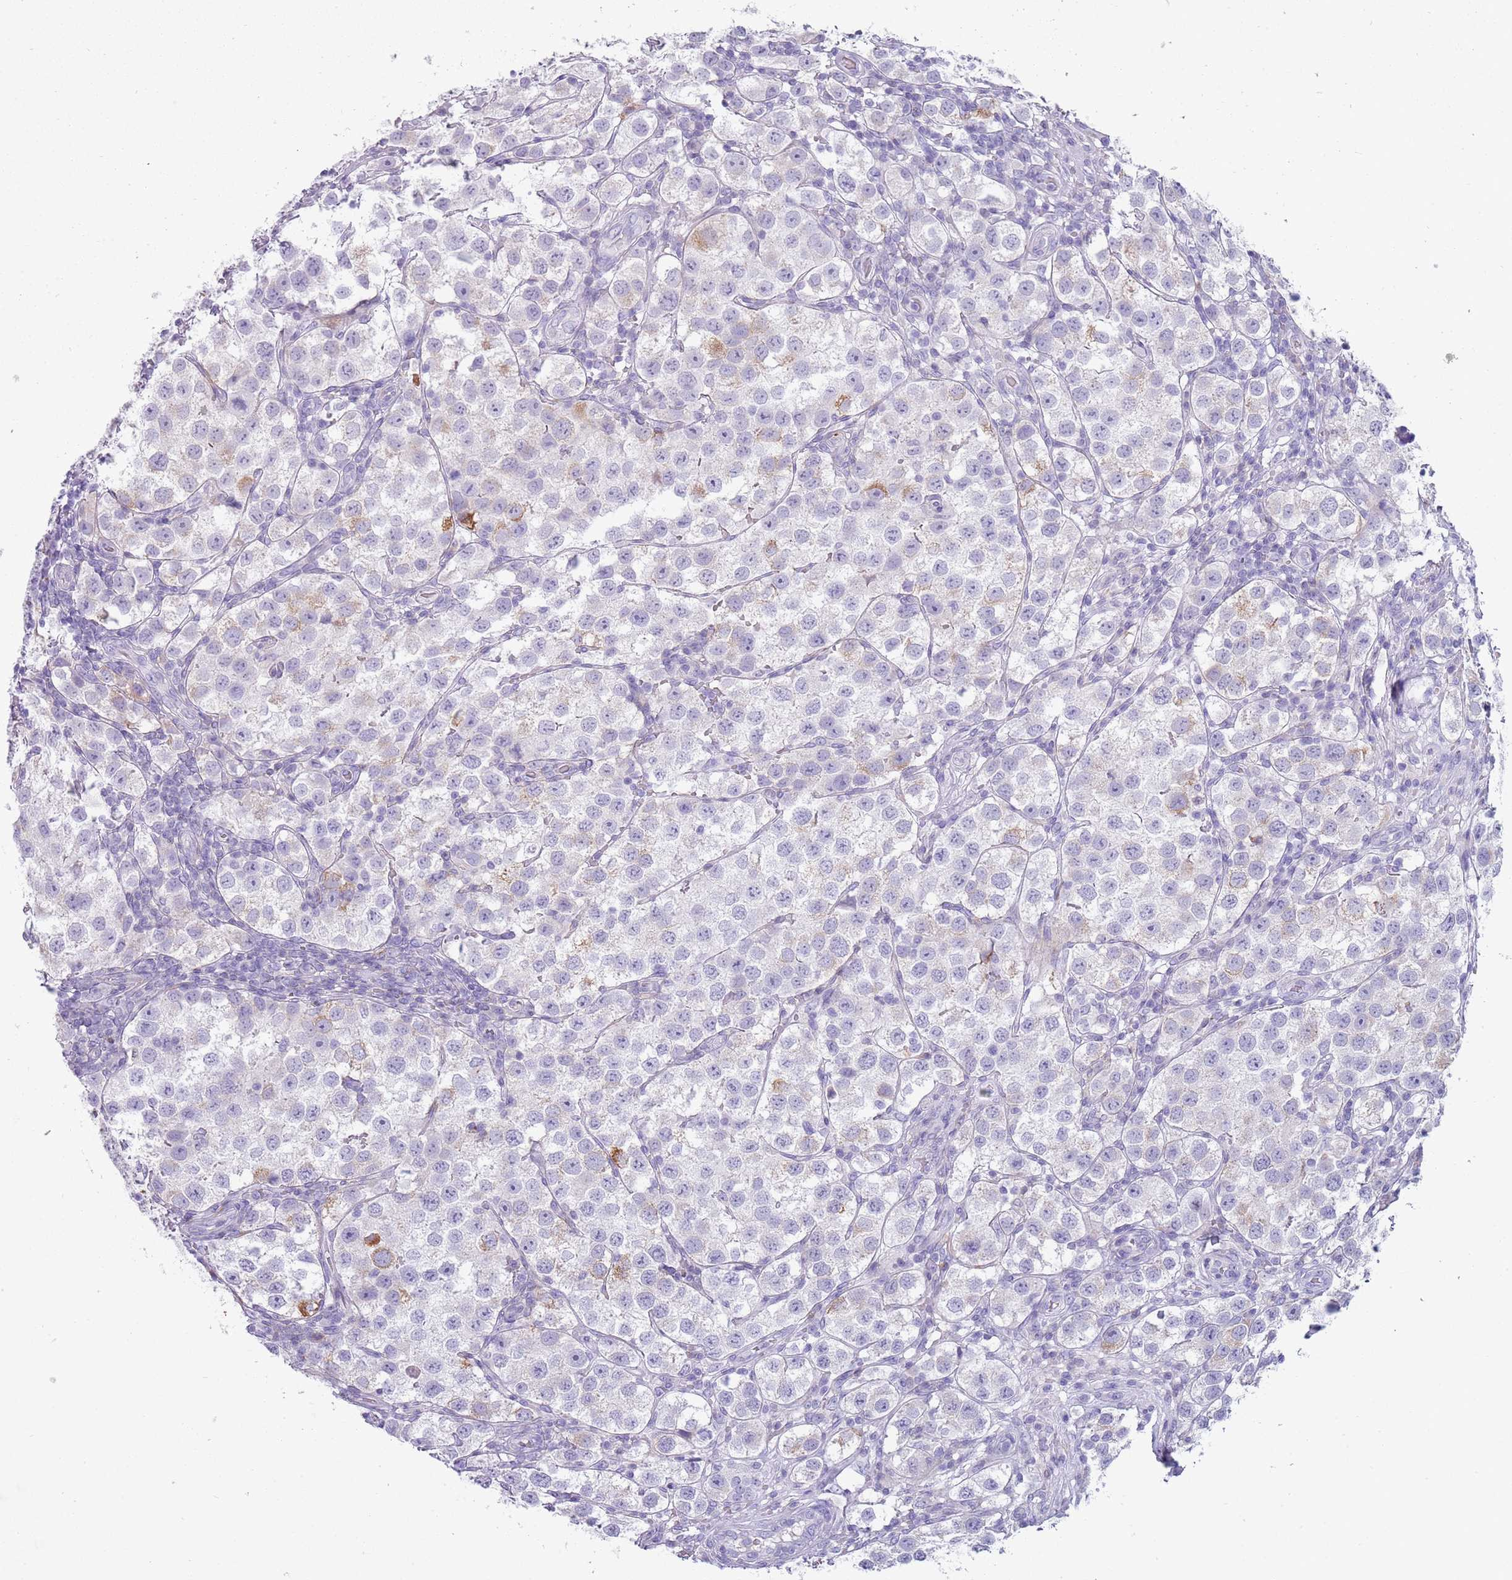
{"staining": {"intensity": "weak", "quantity": "<25%", "location": "cytoplasmic/membranous"}, "tissue": "testis cancer", "cell_type": "Tumor cells", "image_type": "cancer", "snomed": [{"axis": "morphology", "description": "Seminoma, NOS"}, {"axis": "topography", "description": "Testis"}], "caption": "Human testis seminoma stained for a protein using immunohistochemistry (IHC) displays no positivity in tumor cells.", "gene": "NBPF20", "patient": {"sex": "male", "age": 37}}